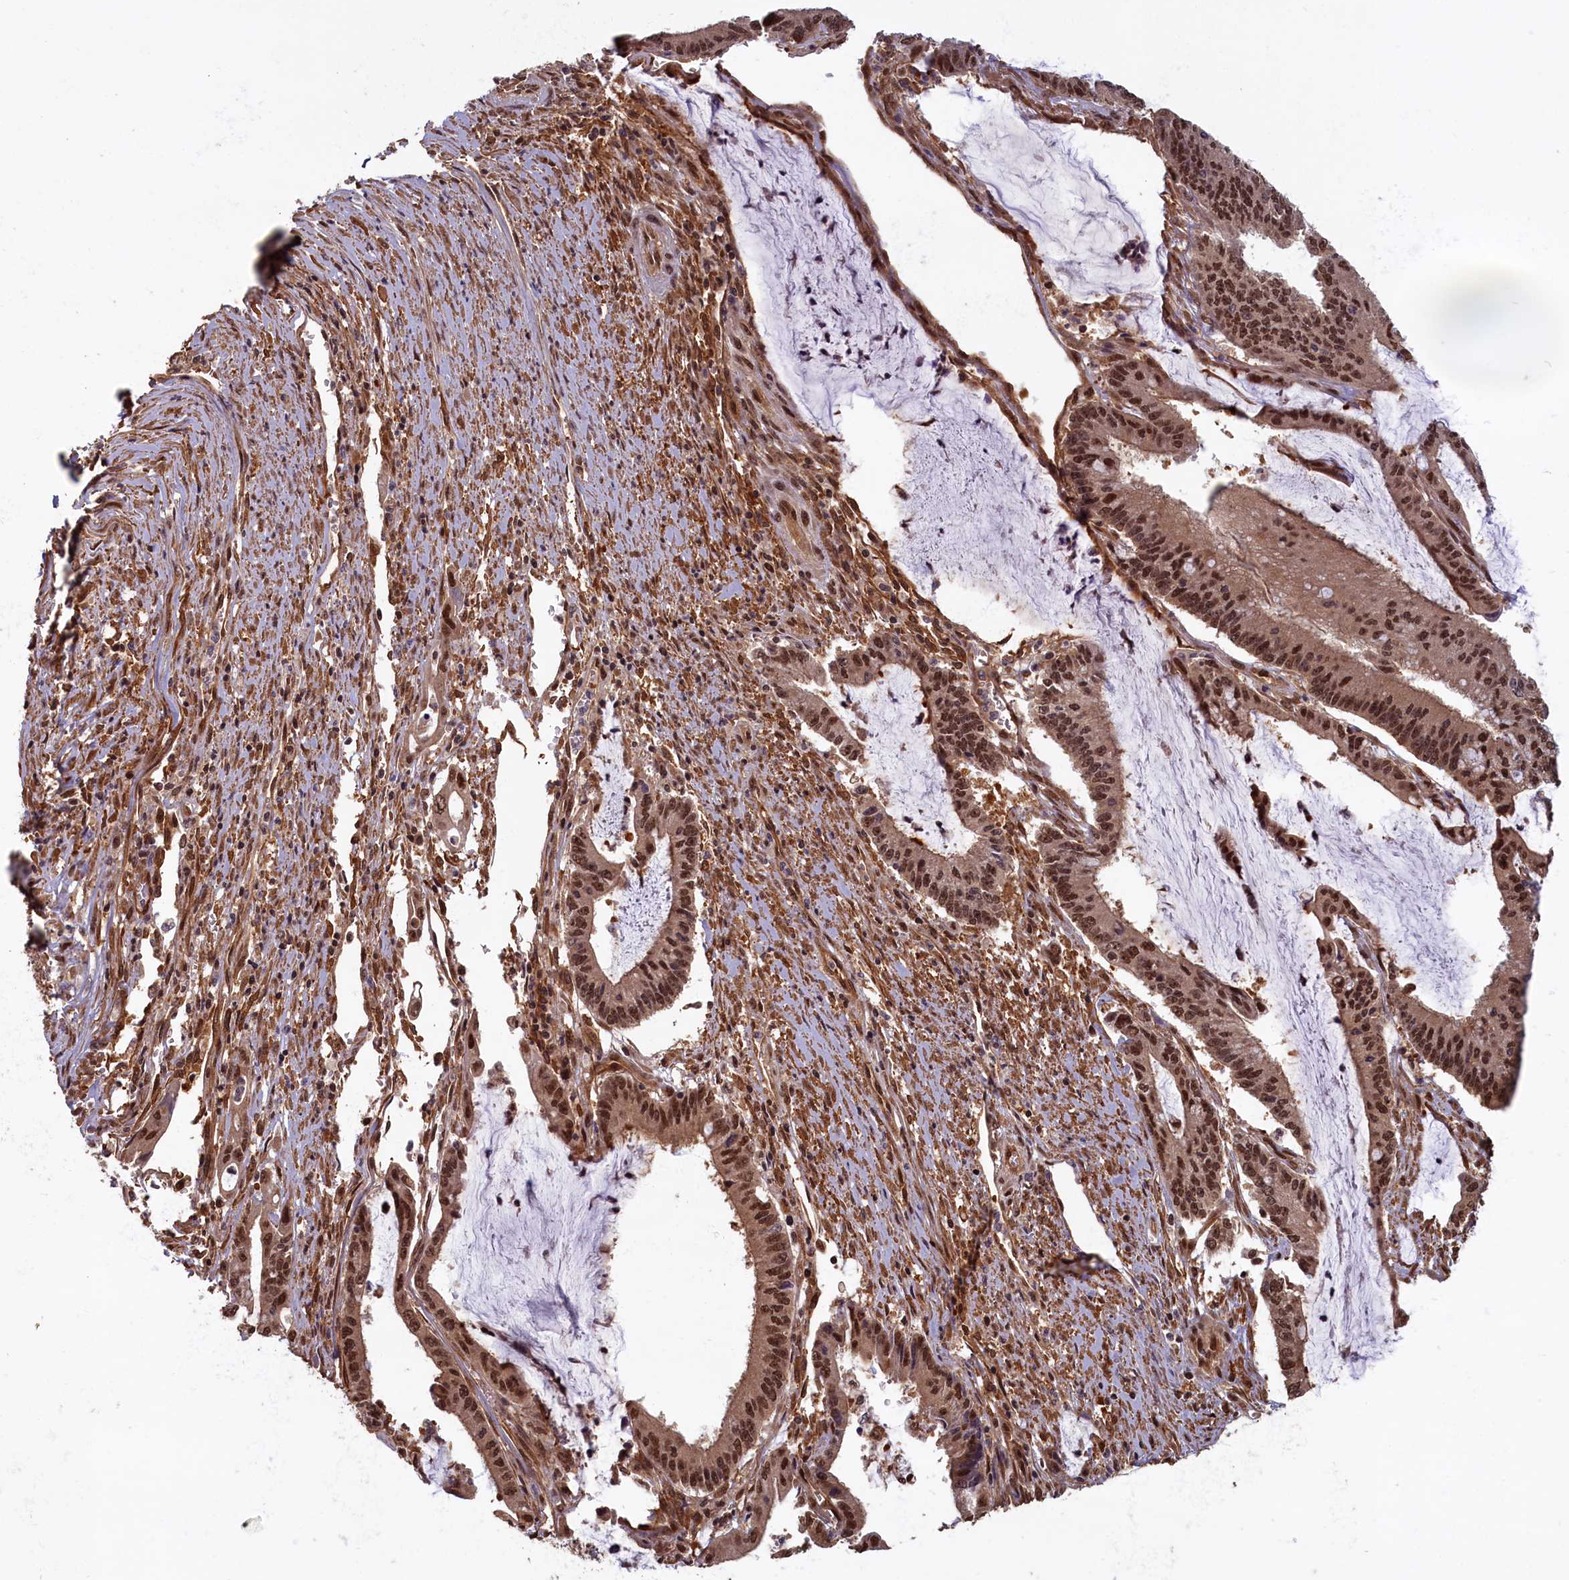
{"staining": {"intensity": "moderate", "quantity": ">75%", "location": "nuclear"}, "tissue": "pancreatic cancer", "cell_type": "Tumor cells", "image_type": "cancer", "snomed": [{"axis": "morphology", "description": "Adenocarcinoma, NOS"}, {"axis": "topography", "description": "Pancreas"}], "caption": "Human pancreatic cancer (adenocarcinoma) stained with a brown dye shows moderate nuclear positive expression in about >75% of tumor cells.", "gene": "HIF3A", "patient": {"sex": "female", "age": 50}}